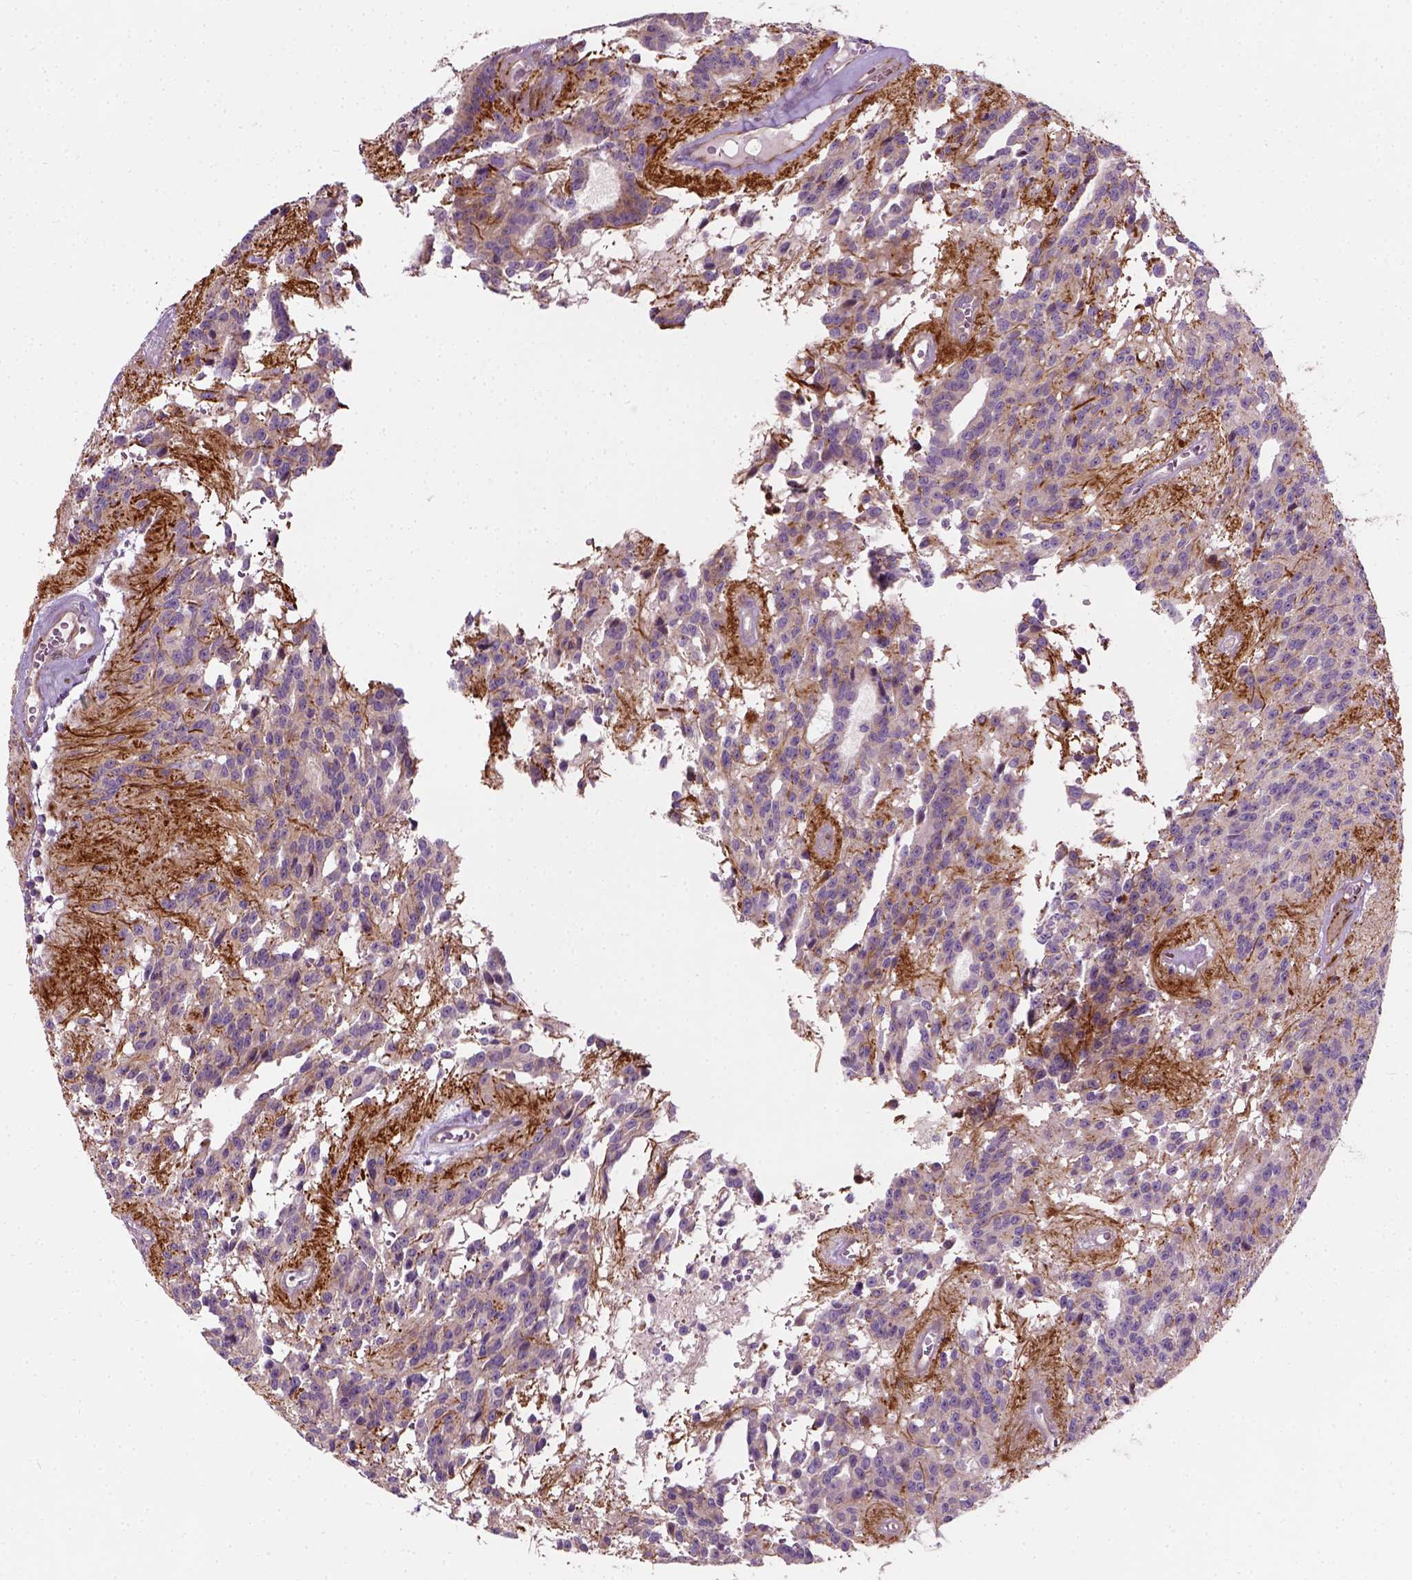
{"staining": {"intensity": "negative", "quantity": "none", "location": "none"}, "tissue": "glioma", "cell_type": "Tumor cells", "image_type": "cancer", "snomed": [{"axis": "morphology", "description": "Glioma, malignant, Low grade"}, {"axis": "topography", "description": "Brain"}], "caption": "This is an IHC micrograph of human malignant glioma (low-grade). There is no expression in tumor cells.", "gene": "PKP3", "patient": {"sex": "male", "age": 31}}